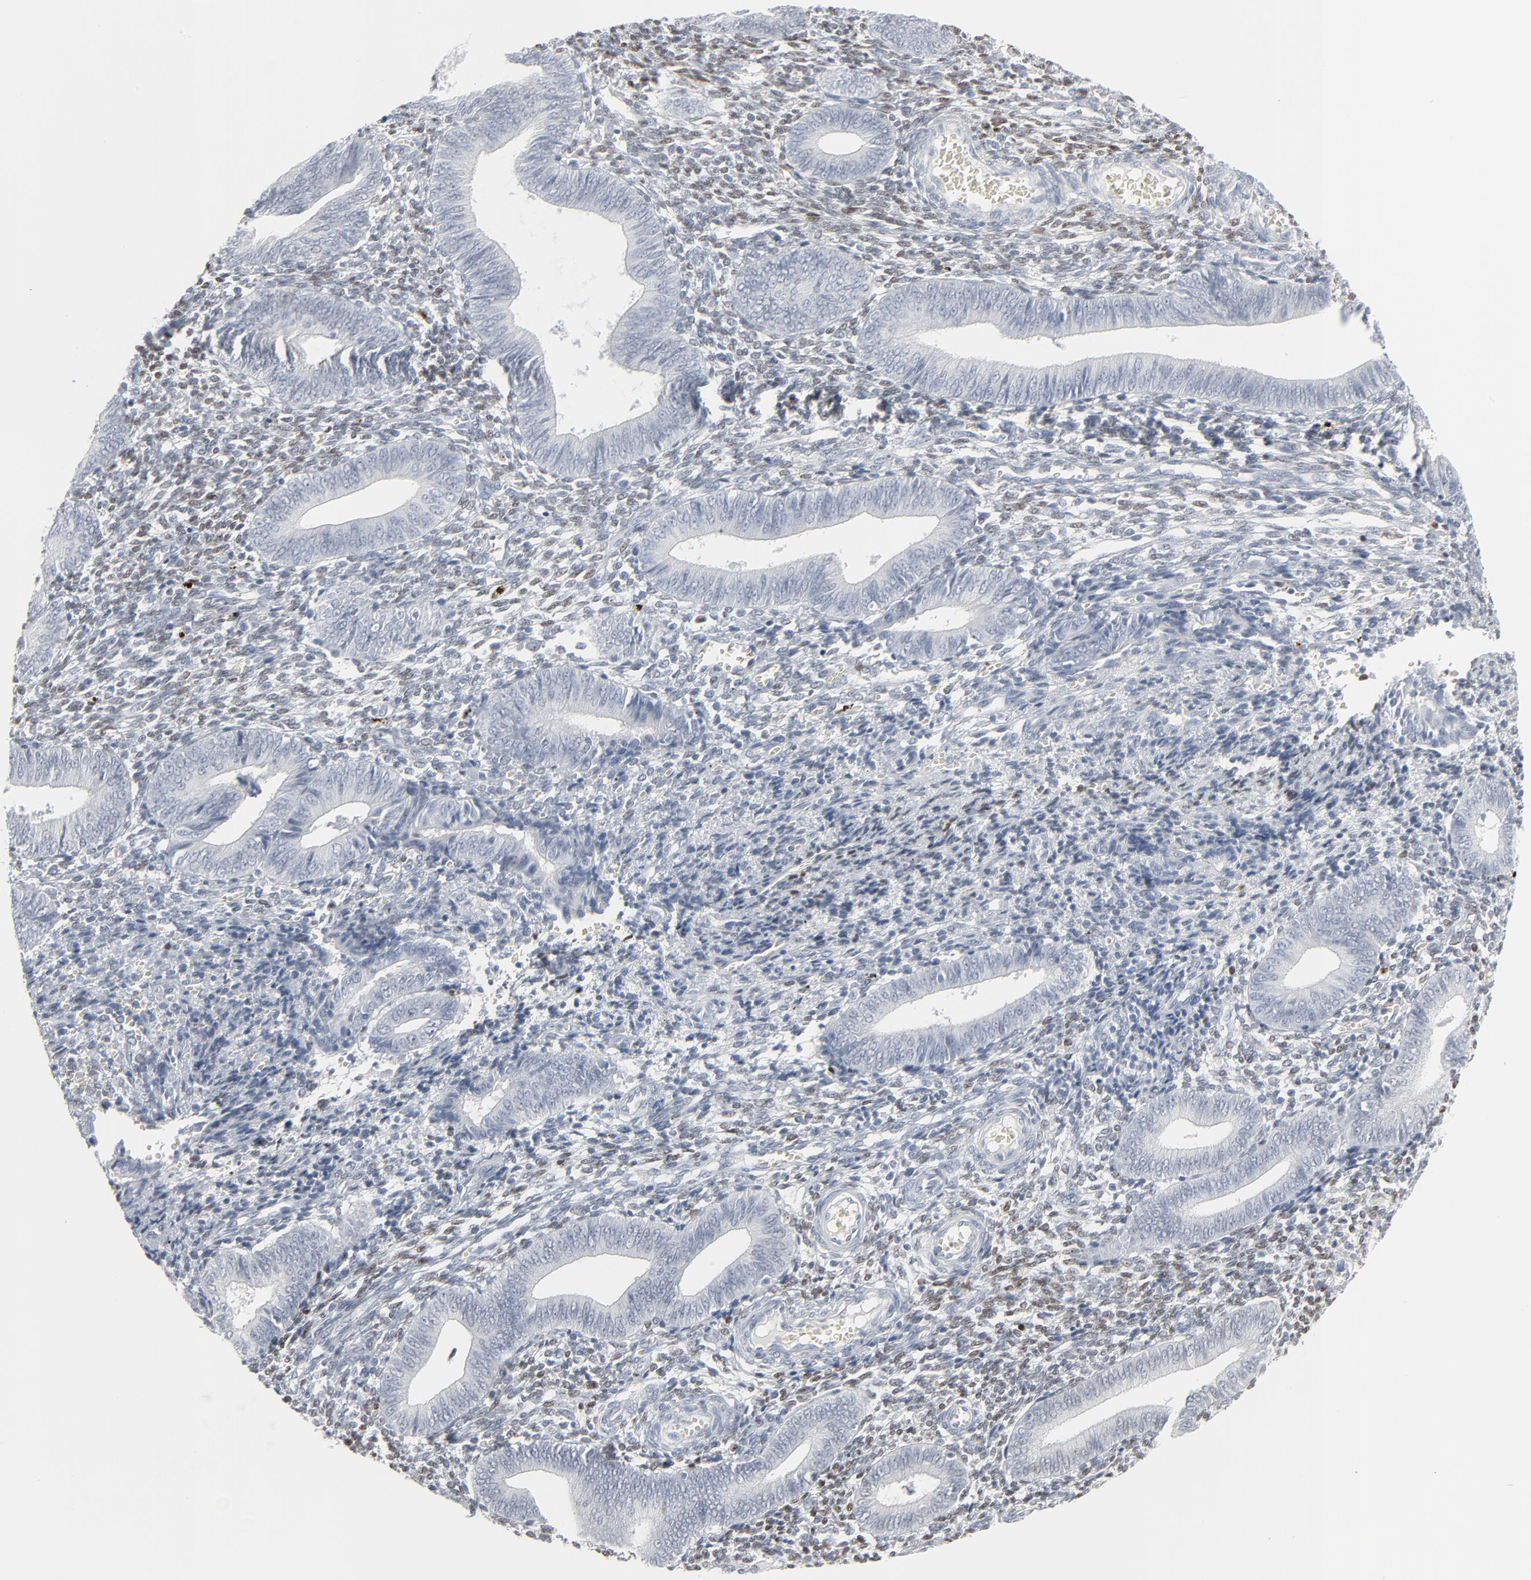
{"staining": {"intensity": "moderate", "quantity": "25%-75%", "location": "nuclear"}, "tissue": "endometrium", "cell_type": "Cells in endometrial stroma", "image_type": "normal", "snomed": [{"axis": "morphology", "description": "Normal tissue, NOS"}, {"axis": "topography", "description": "Endometrium"}], "caption": "This is a histology image of immunohistochemistry staining of unremarkable endometrium, which shows moderate staining in the nuclear of cells in endometrial stroma.", "gene": "MITF", "patient": {"sex": "female", "age": 35}}